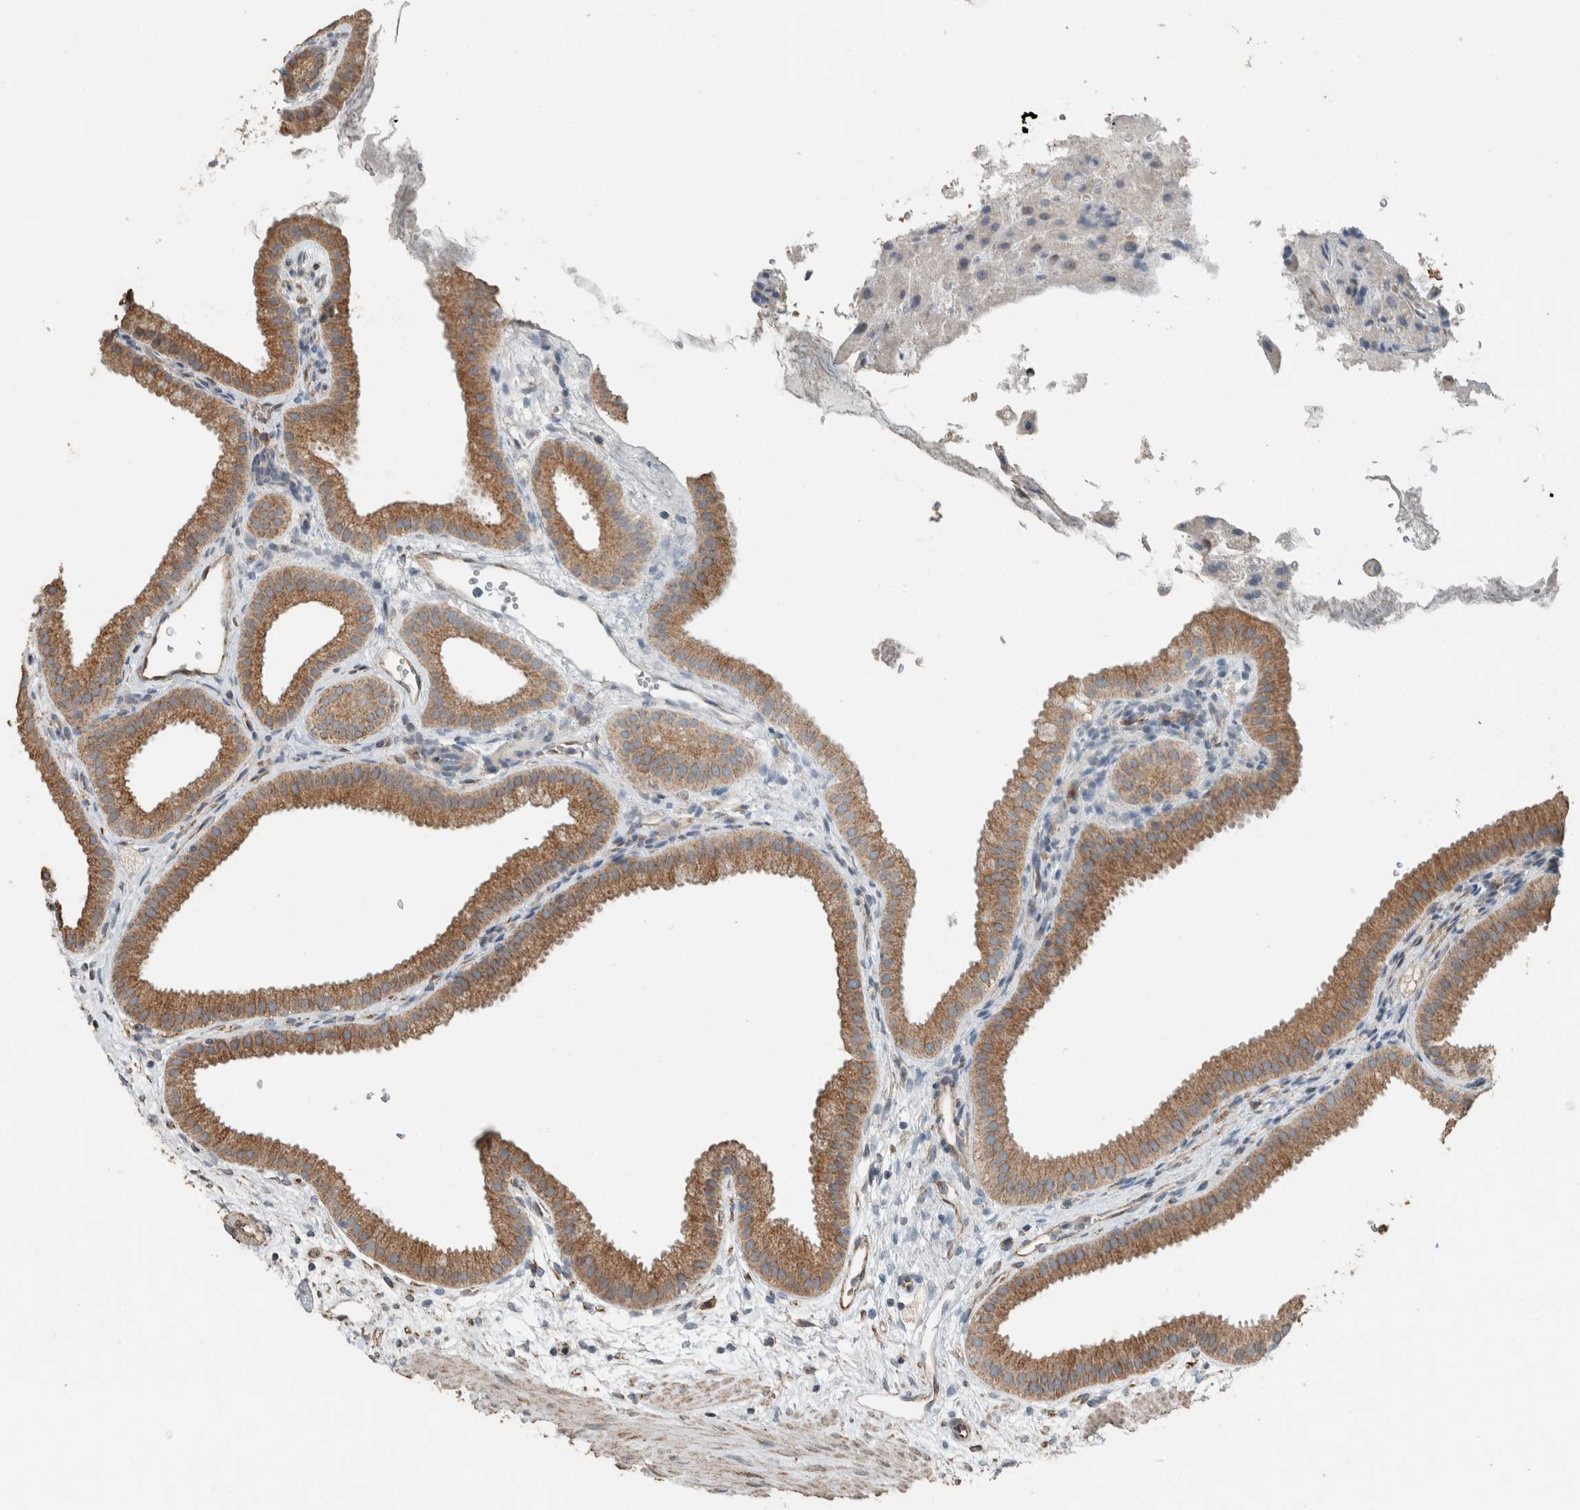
{"staining": {"intensity": "moderate", "quantity": ">75%", "location": "cytoplasmic/membranous"}, "tissue": "gallbladder", "cell_type": "Glandular cells", "image_type": "normal", "snomed": [{"axis": "morphology", "description": "Normal tissue, NOS"}, {"axis": "topography", "description": "Gallbladder"}], "caption": "A micrograph of human gallbladder stained for a protein exhibits moderate cytoplasmic/membranous brown staining in glandular cells.", "gene": "ACVR2B", "patient": {"sex": "female", "age": 64}}